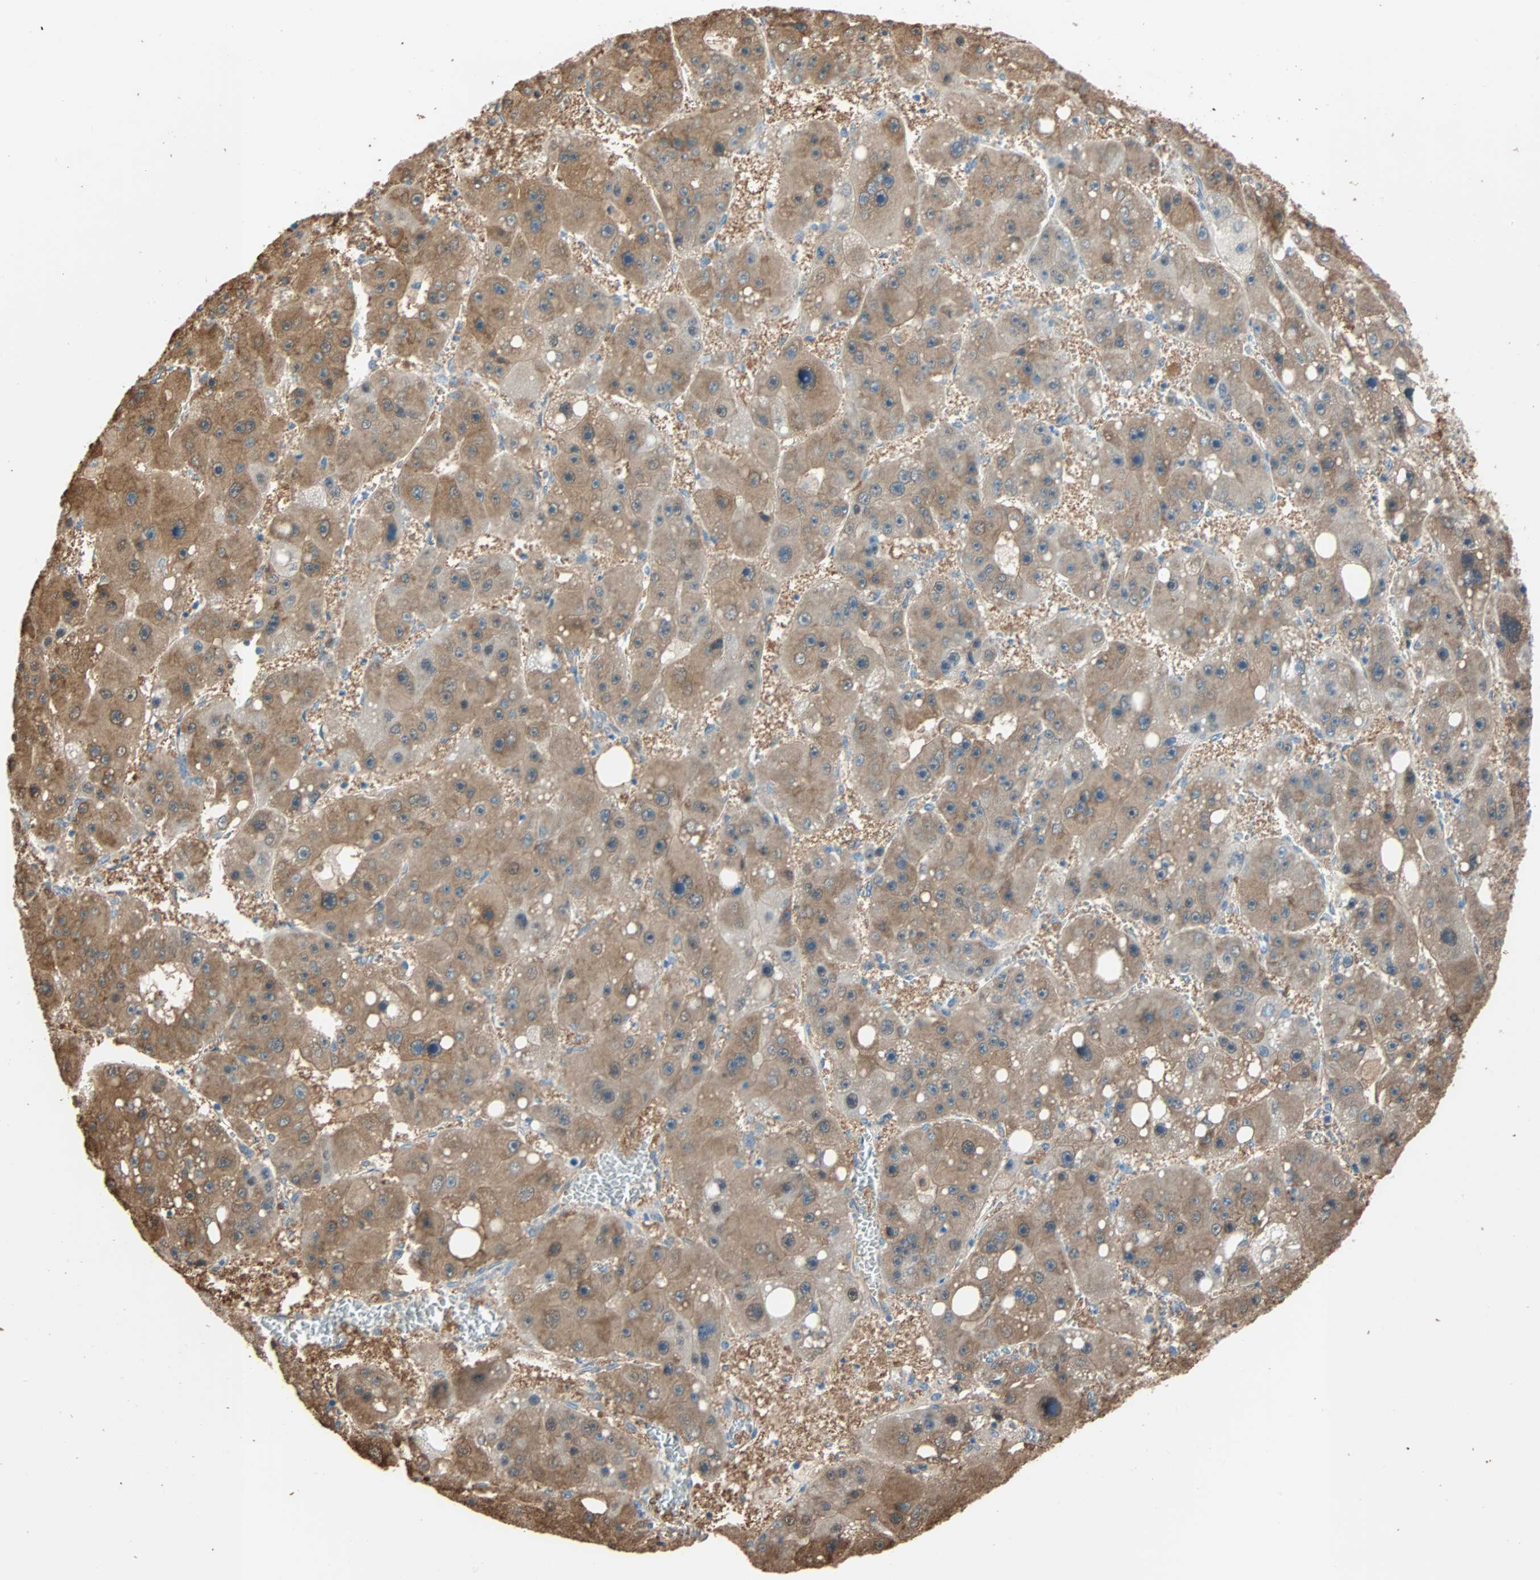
{"staining": {"intensity": "moderate", "quantity": ">75%", "location": "cytoplasmic/membranous"}, "tissue": "liver cancer", "cell_type": "Tumor cells", "image_type": "cancer", "snomed": [{"axis": "morphology", "description": "Carcinoma, Hepatocellular, NOS"}, {"axis": "topography", "description": "Liver"}], "caption": "IHC histopathology image of neoplastic tissue: human hepatocellular carcinoma (liver) stained using immunohistochemistry (IHC) displays medium levels of moderate protein expression localized specifically in the cytoplasmic/membranous of tumor cells, appearing as a cytoplasmic/membranous brown color.", "gene": "PRDX1", "patient": {"sex": "female", "age": 61}}